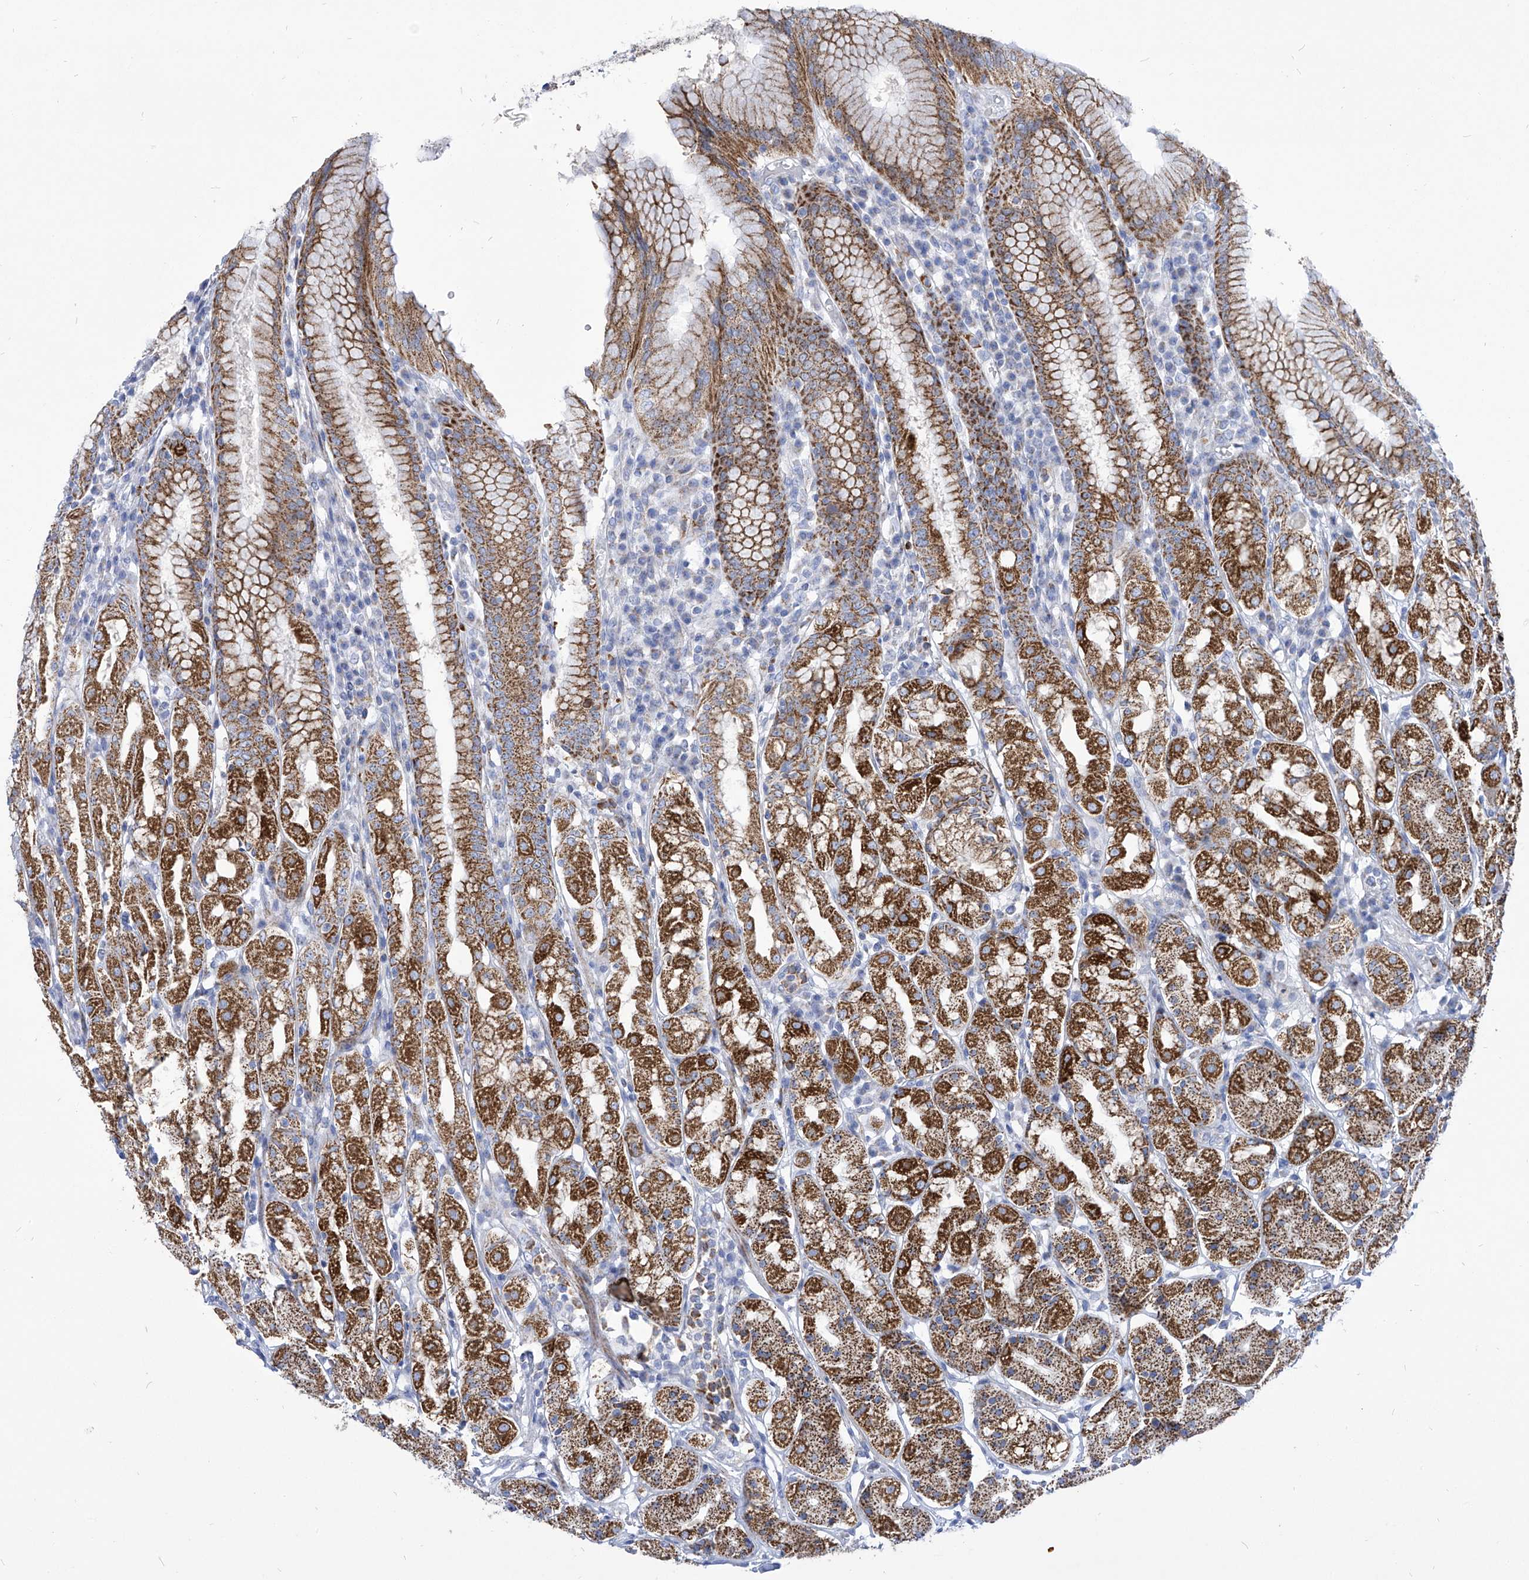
{"staining": {"intensity": "moderate", "quantity": ">75%", "location": "cytoplasmic/membranous"}, "tissue": "stomach", "cell_type": "Glandular cells", "image_type": "normal", "snomed": [{"axis": "morphology", "description": "Normal tissue, NOS"}, {"axis": "topography", "description": "Stomach"}, {"axis": "topography", "description": "Stomach, lower"}], "caption": "A brown stain labels moderate cytoplasmic/membranous positivity of a protein in glandular cells of normal stomach. Using DAB (brown) and hematoxylin (blue) stains, captured at high magnification using brightfield microscopy.", "gene": "COQ3", "patient": {"sex": "female", "age": 56}}